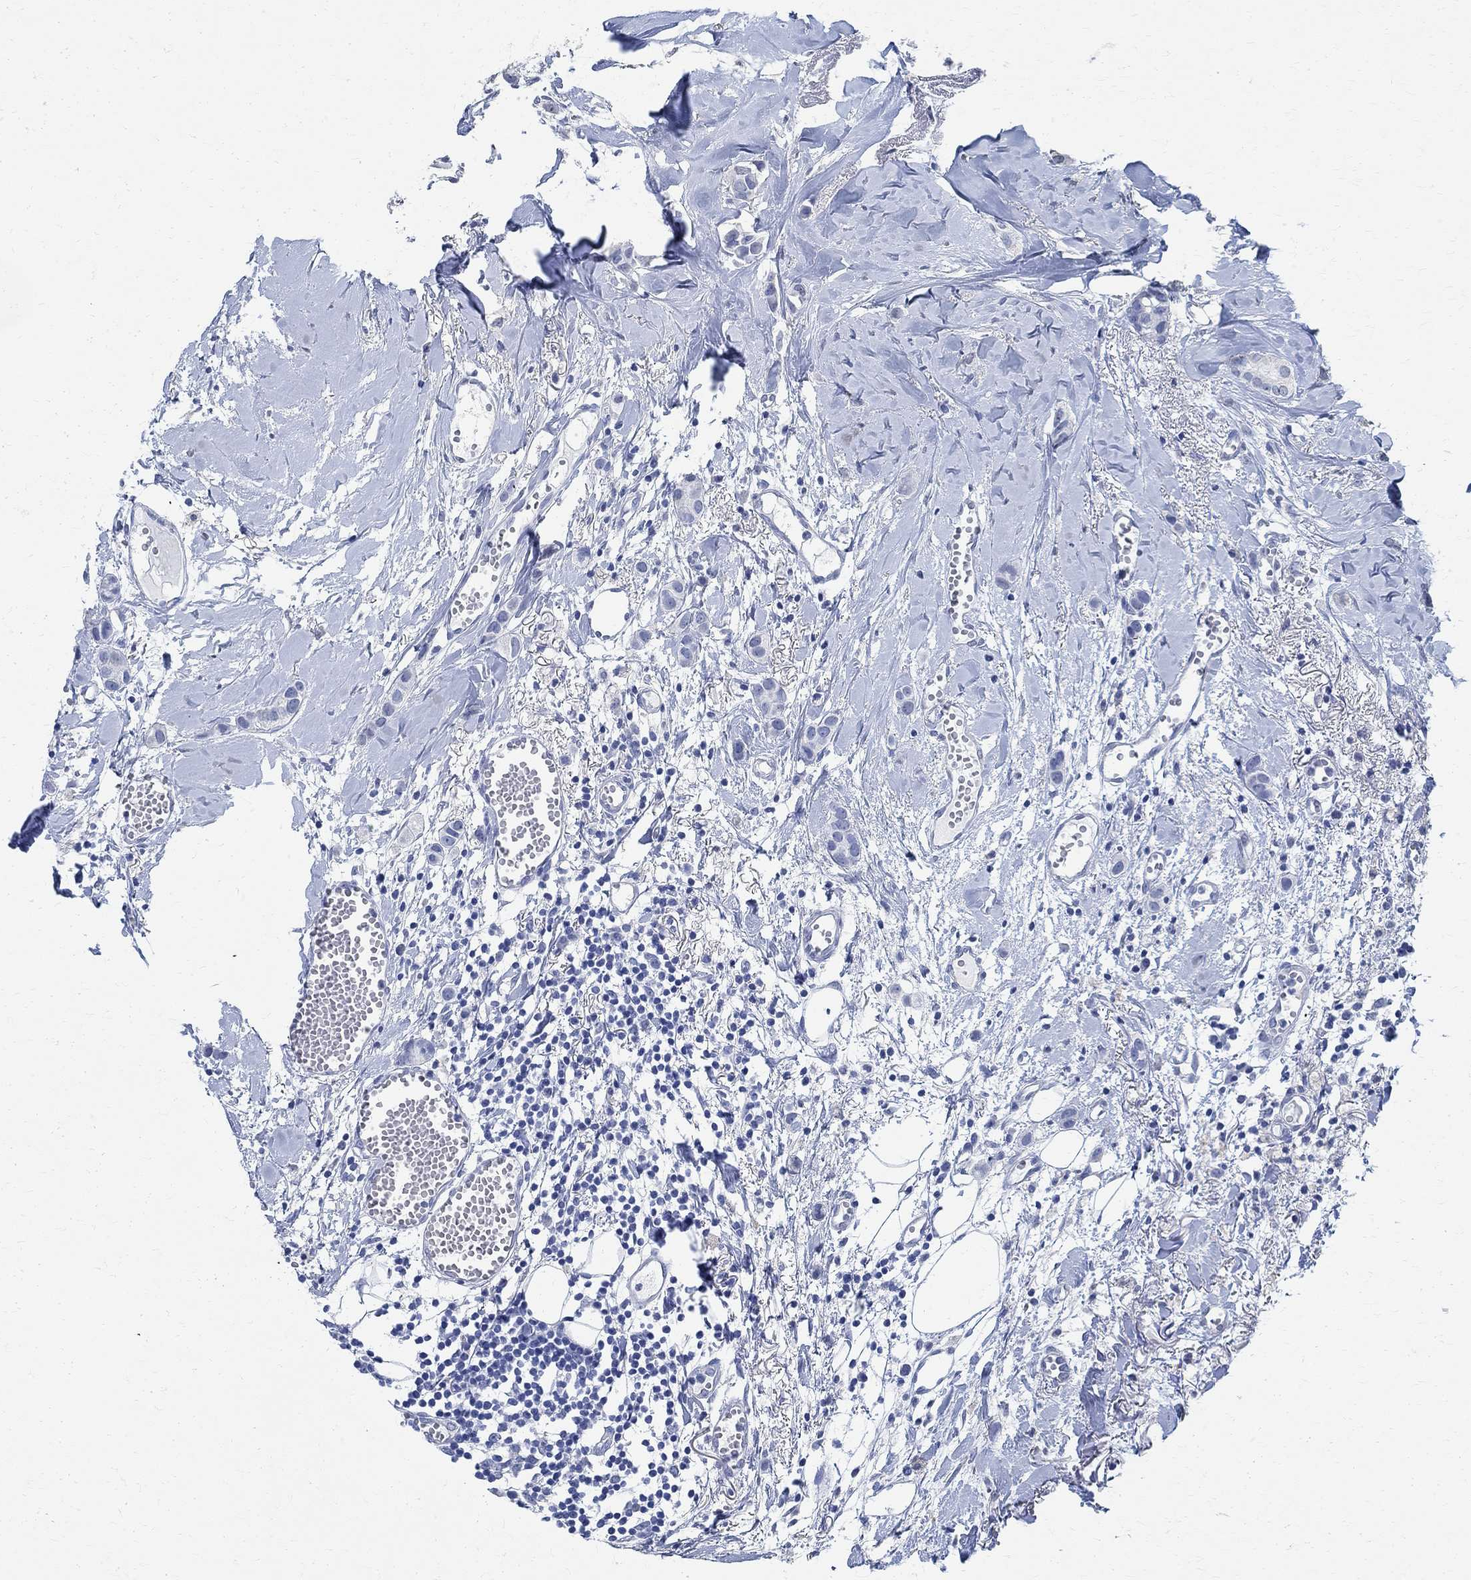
{"staining": {"intensity": "negative", "quantity": "none", "location": "none"}, "tissue": "breast cancer", "cell_type": "Tumor cells", "image_type": "cancer", "snomed": [{"axis": "morphology", "description": "Duct carcinoma"}, {"axis": "topography", "description": "Breast"}], "caption": "Immunohistochemistry of human breast cancer demonstrates no positivity in tumor cells.", "gene": "TMEM221", "patient": {"sex": "female", "age": 85}}